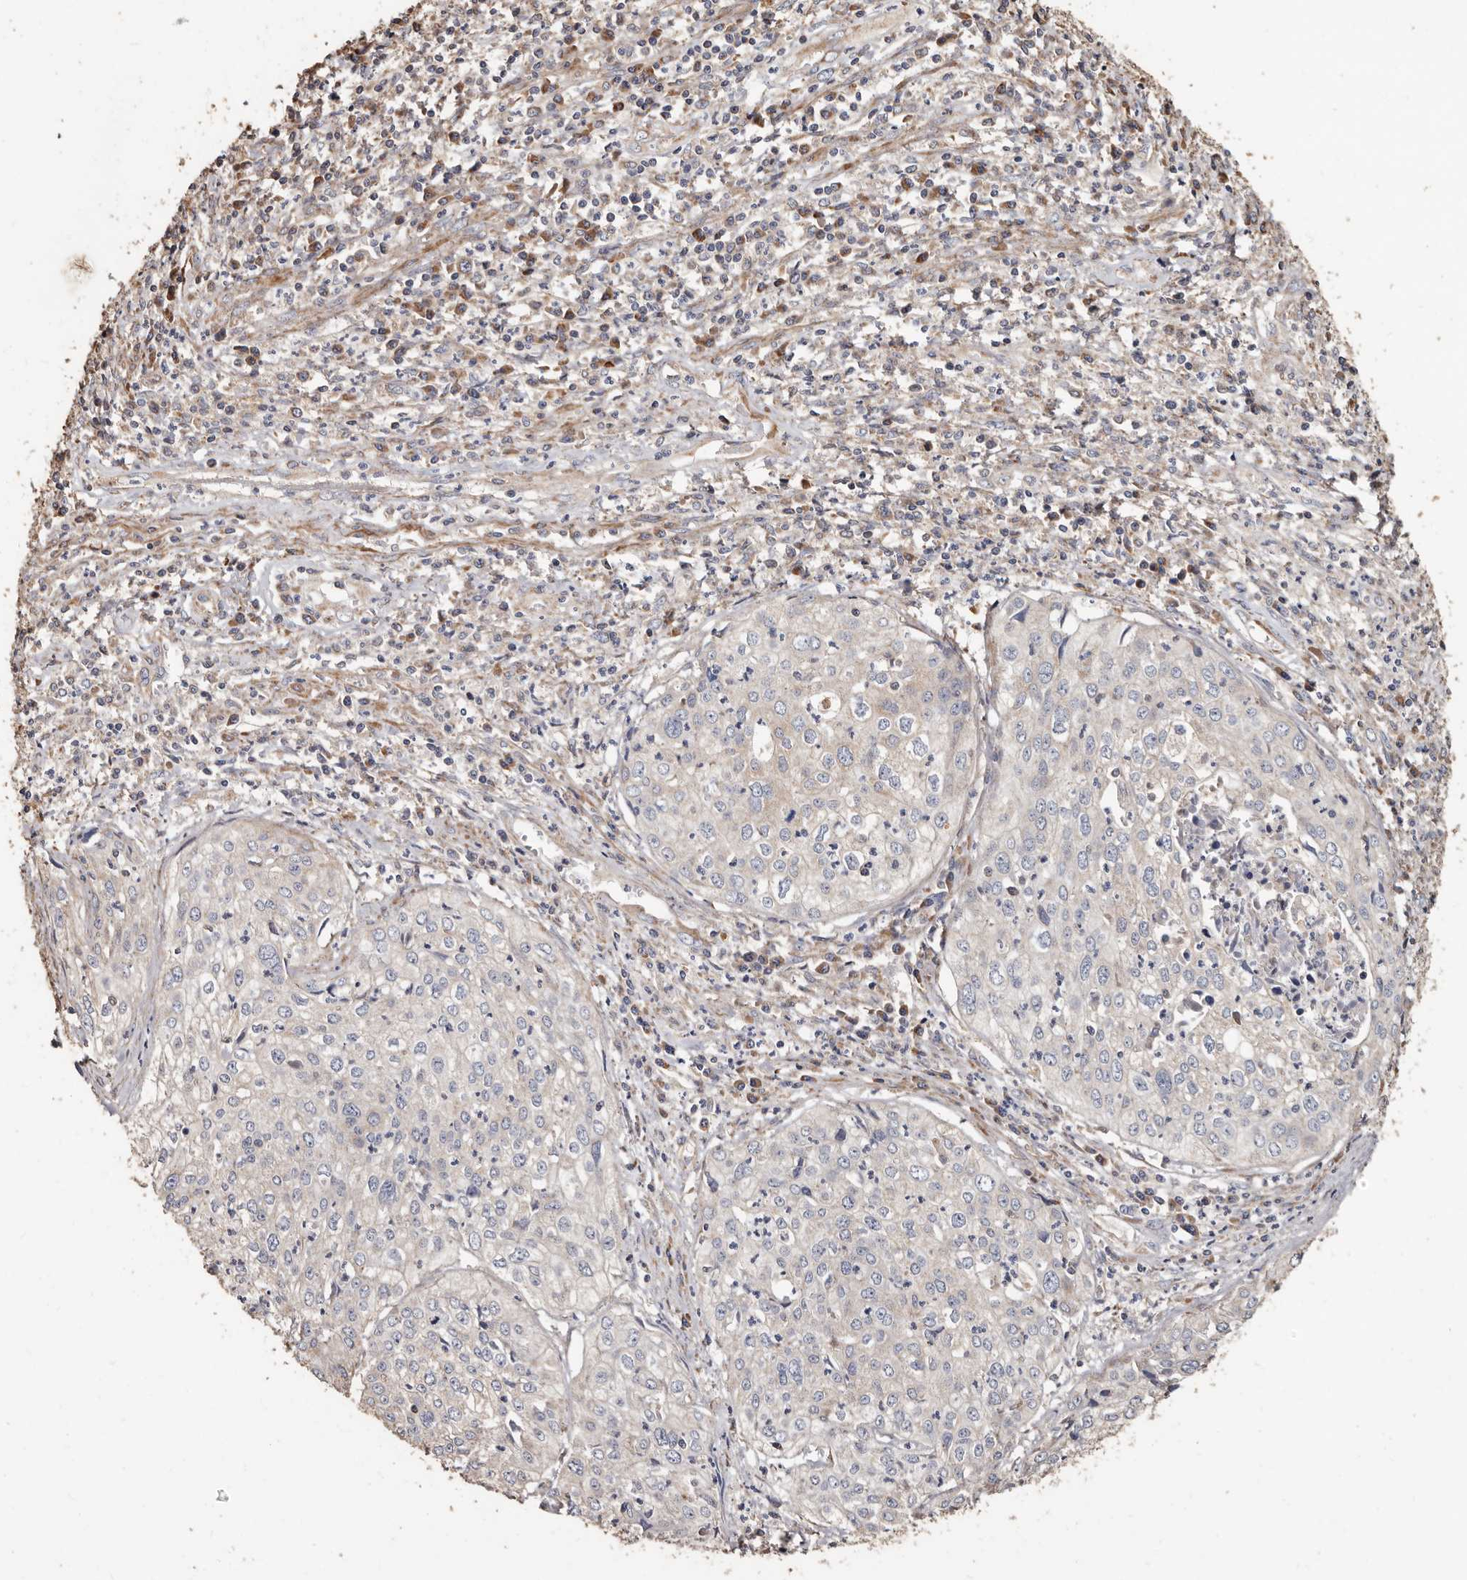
{"staining": {"intensity": "negative", "quantity": "none", "location": "none"}, "tissue": "cervical cancer", "cell_type": "Tumor cells", "image_type": "cancer", "snomed": [{"axis": "morphology", "description": "Squamous cell carcinoma, NOS"}, {"axis": "topography", "description": "Cervix"}], "caption": "This micrograph is of cervical cancer (squamous cell carcinoma) stained with immunohistochemistry to label a protein in brown with the nuclei are counter-stained blue. There is no expression in tumor cells.", "gene": "OSGIN2", "patient": {"sex": "female", "age": 31}}